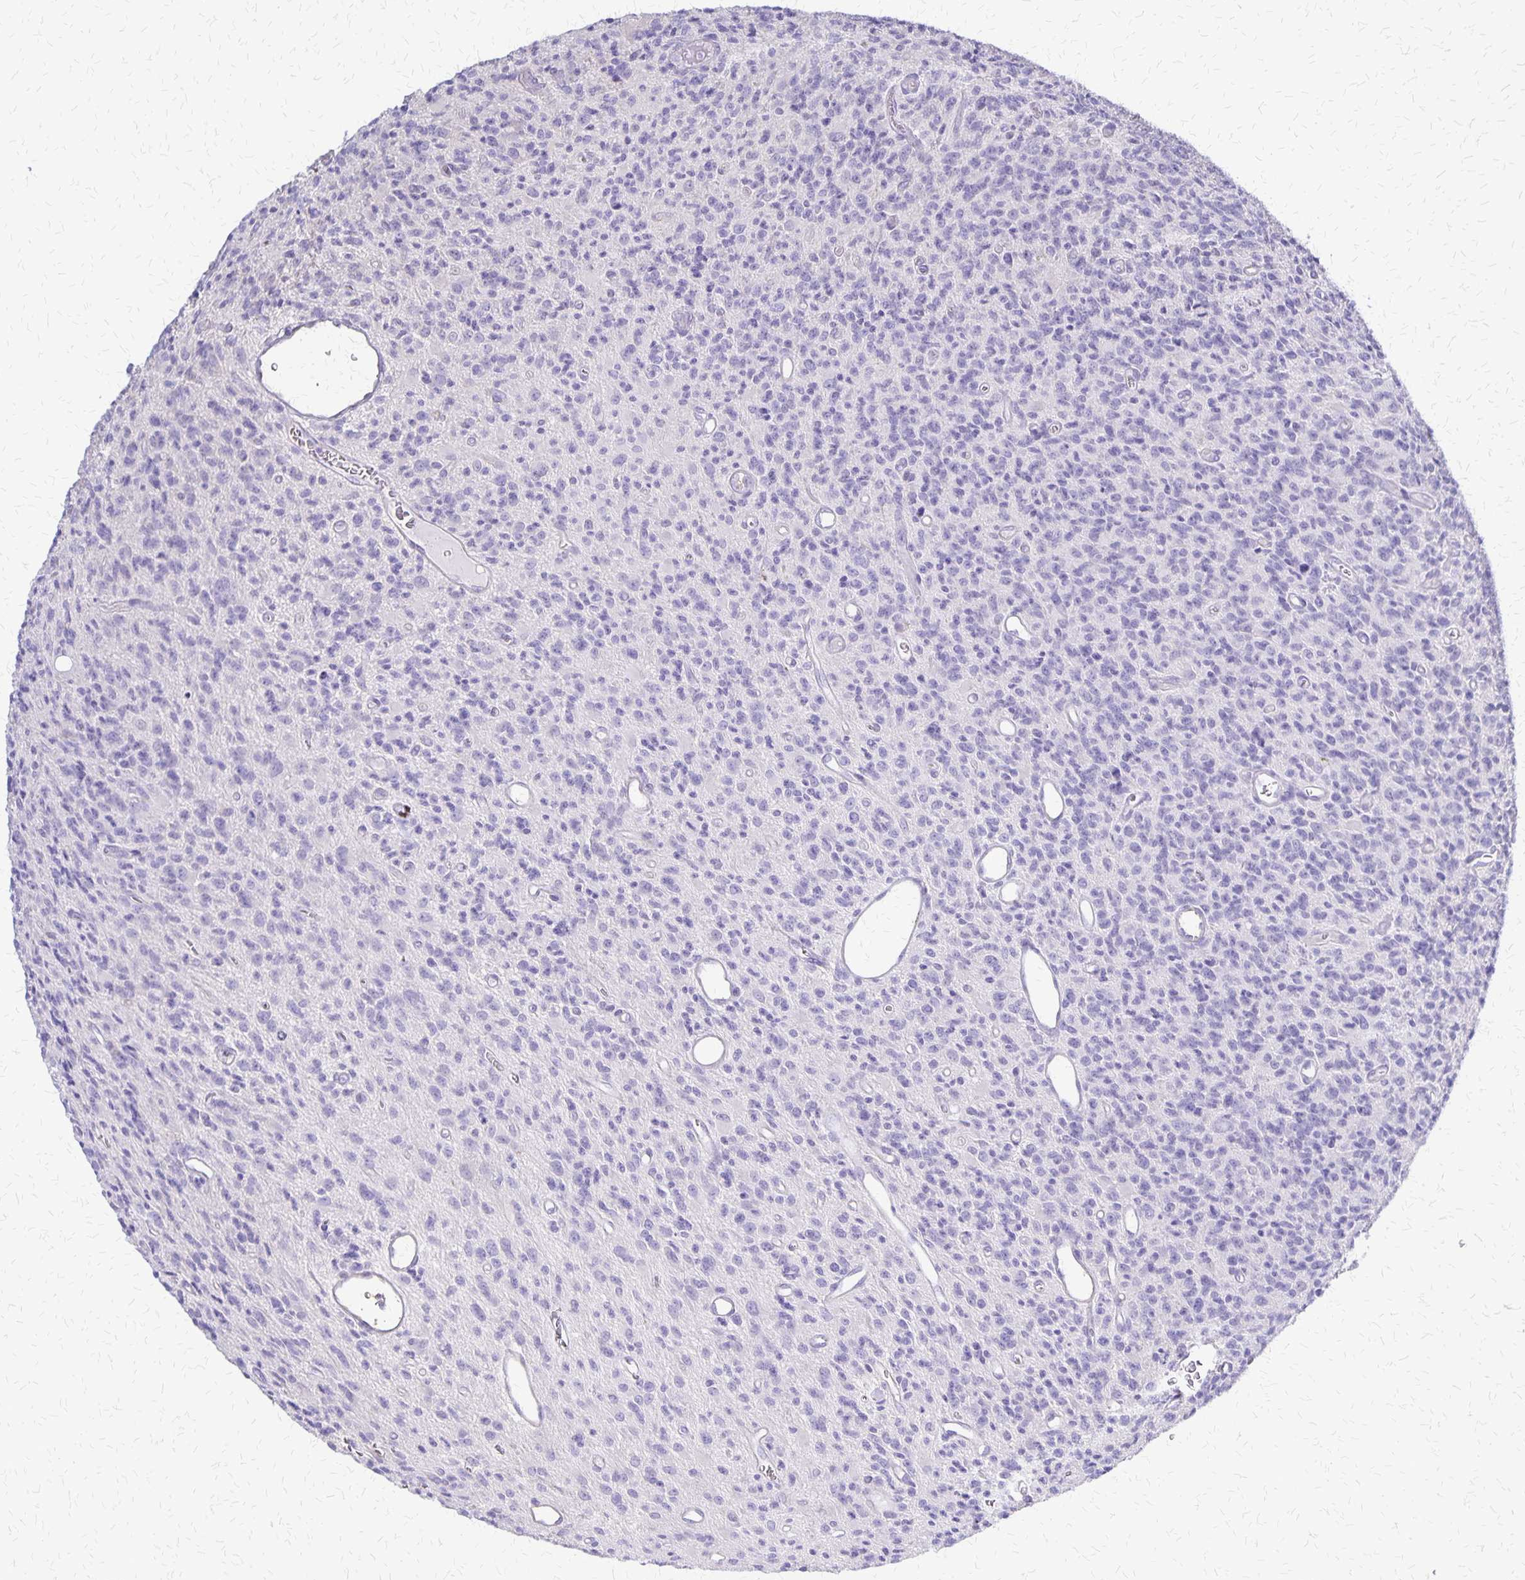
{"staining": {"intensity": "negative", "quantity": "none", "location": "none"}, "tissue": "glioma", "cell_type": "Tumor cells", "image_type": "cancer", "snomed": [{"axis": "morphology", "description": "Glioma, malignant, High grade"}, {"axis": "topography", "description": "Brain"}], "caption": "This is an immunohistochemistry (IHC) image of human high-grade glioma (malignant). There is no staining in tumor cells.", "gene": "SI", "patient": {"sex": "male", "age": 76}}